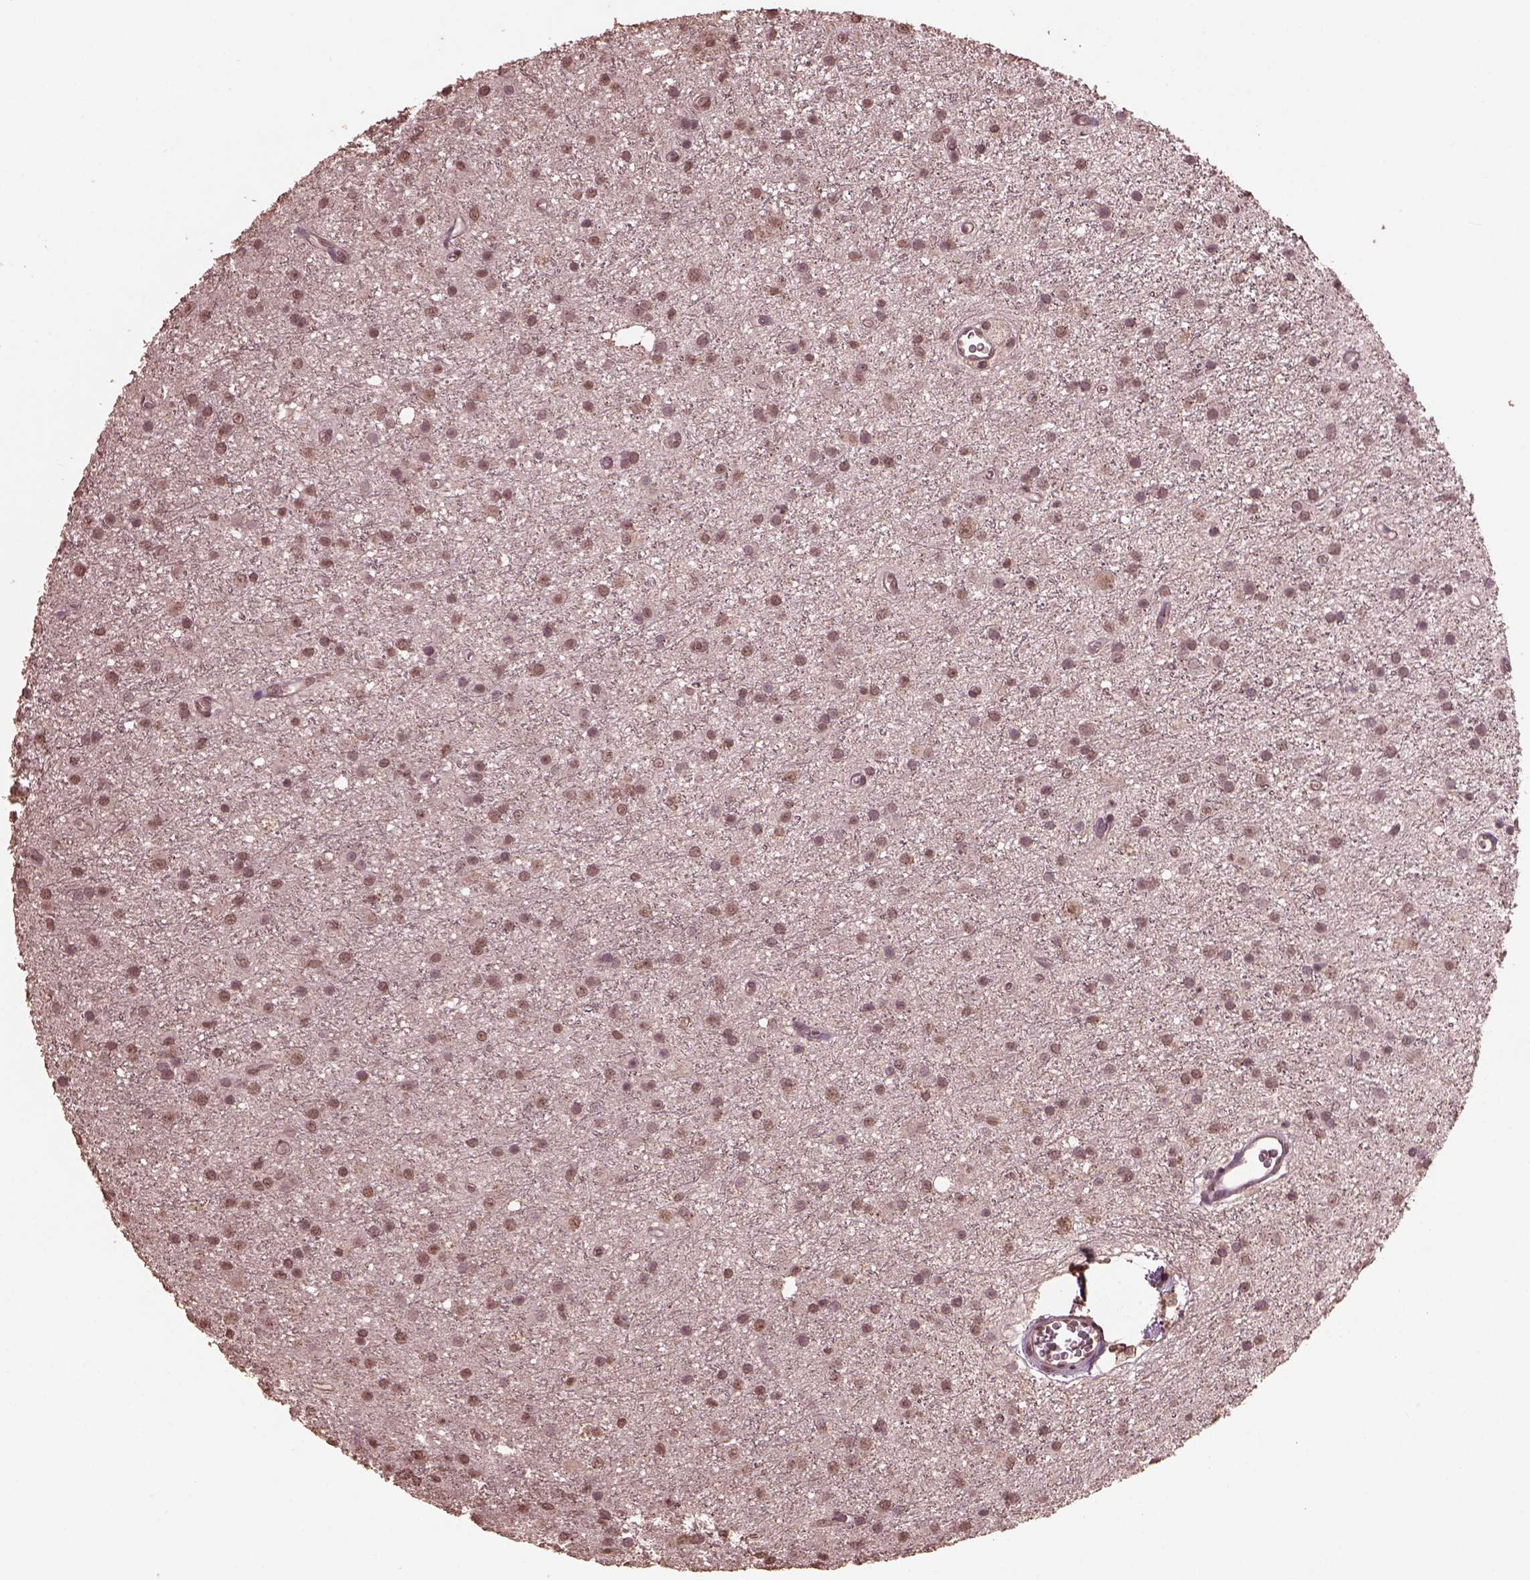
{"staining": {"intensity": "weak", "quantity": "25%-75%", "location": "nuclear"}, "tissue": "glioma", "cell_type": "Tumor cells", "image_type": "cancer", "snomed": [{"axis": "morphology", "description": "Glioma, malignant, Low grade"}, {"axis": "topography", "description": "Brain"}], "caption": "Immunohistochemical staining of glioma demonstrates weak nuclear protein positivity in about 25%-75% of tumor cells. (Stains: DAB (3,3'-diaminobenzidine) in brown, nuclei in blue, Microscopy: brightfield microscopy at high magnification).", "gene": "CPT1C", "patient": {"sex": "male", "age": 27}}